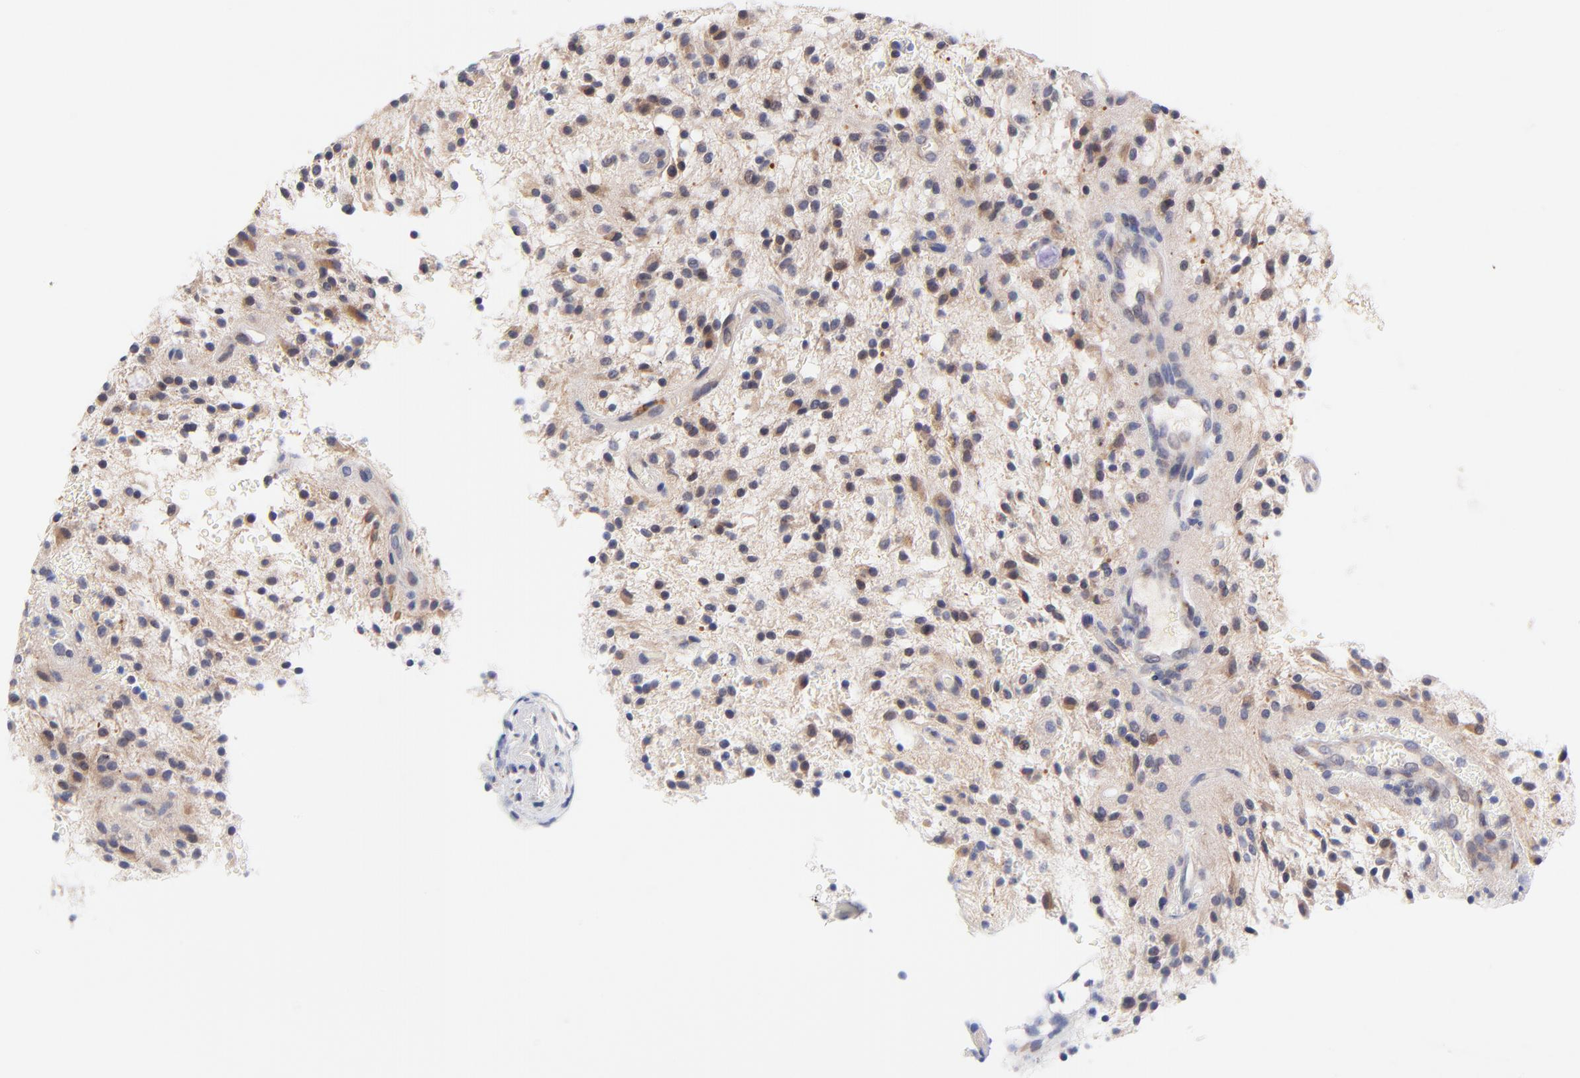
{"staining": {"intensity": "moderate", "quantity": "25%-75%", "location": "cytoplasmic/membranous"}, "tissue": "glioma", "cell_type": "Tumor cells", "image_type": "cancer", "snomed": [{"axis": "morphology", "description": "Glioma, malignant, NOS"}, {"axis": "topography", "description": "Cerebellum"}], "caption": "Human glioma stained with a brown dye displays moderate cytoplasmic/membranous positive staining in approximately 25%-75% of tumor cells.", "gene": "AFF2", "patient": {"sex": "female", "age": 10}}